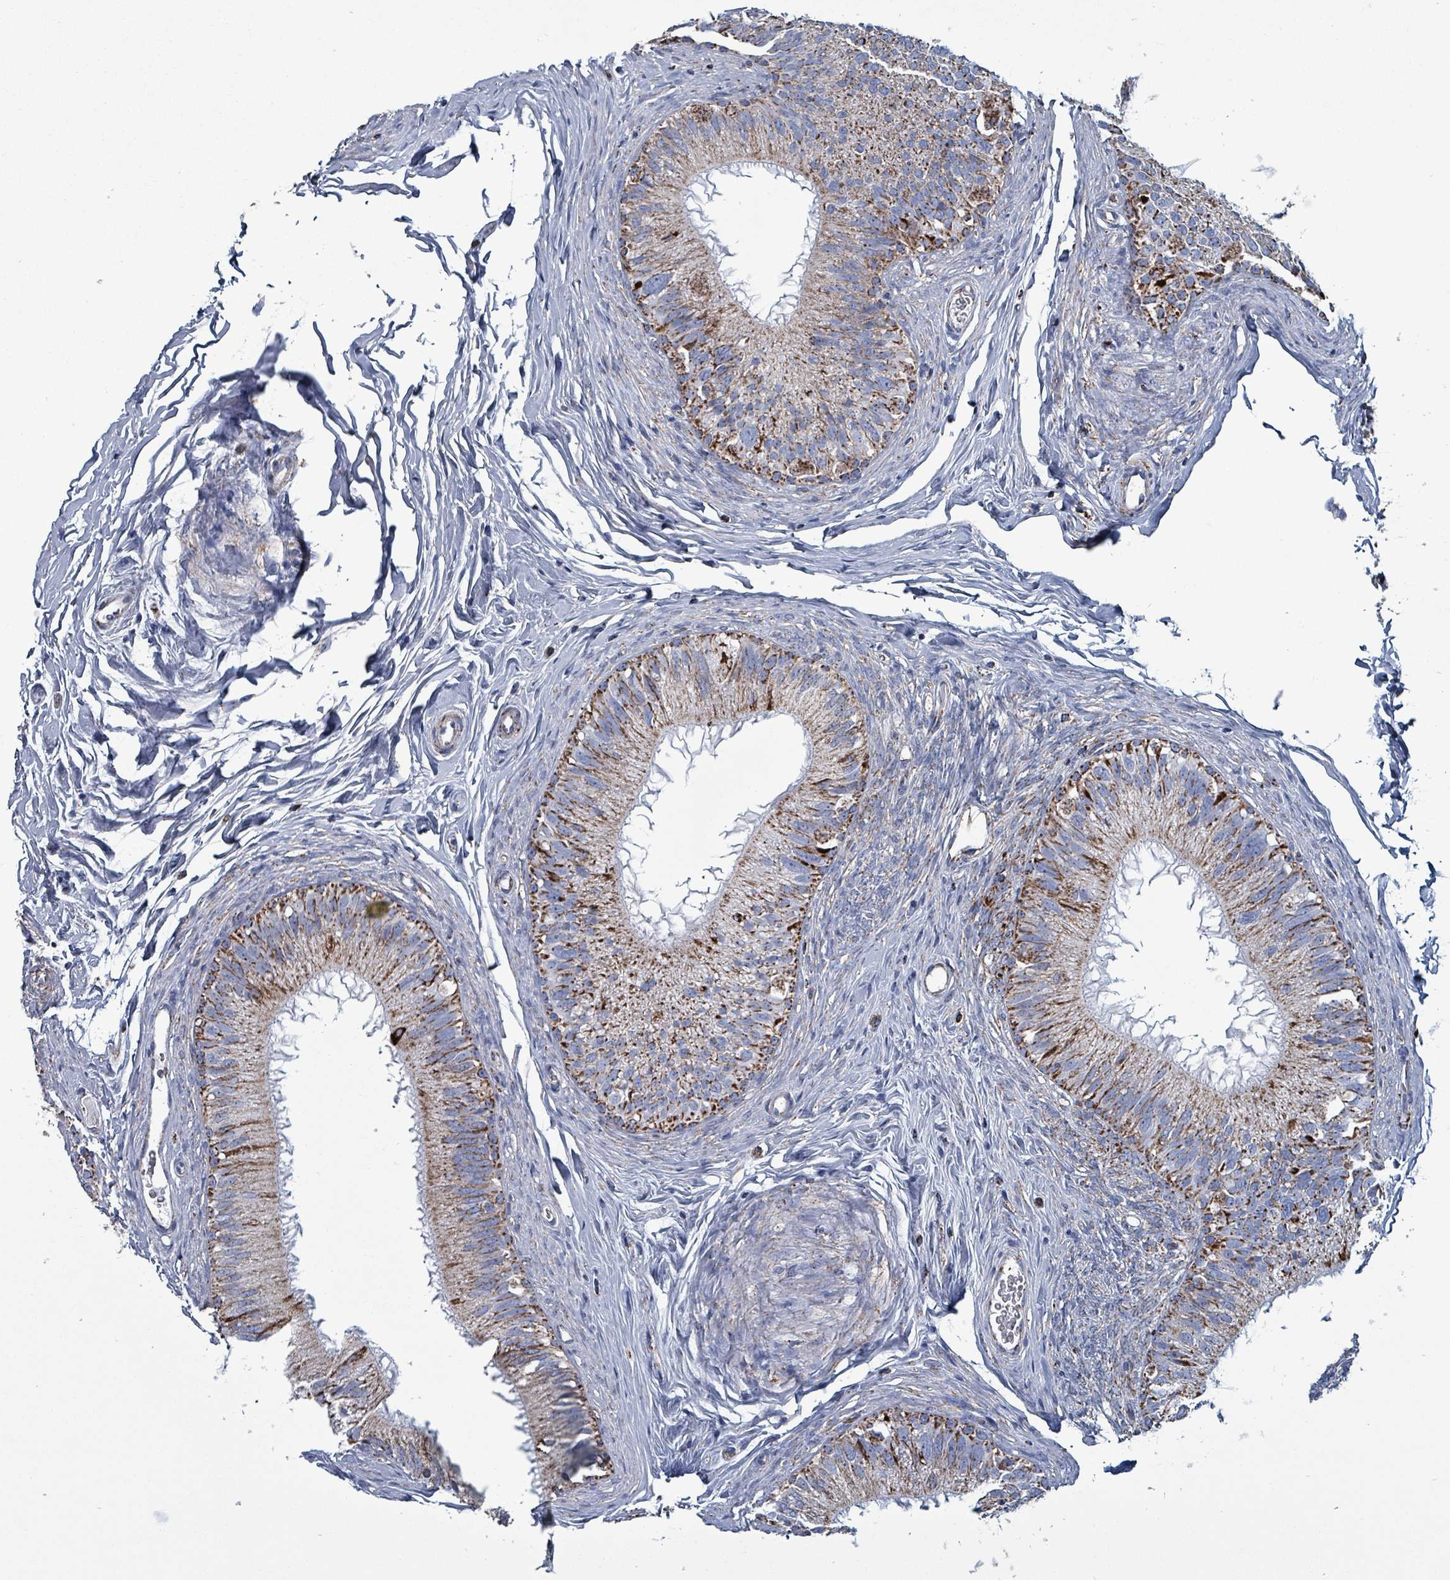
{"staining": {"intensity": "strong", "quantity": "25%-75%", "location": "cytoplasmic/membranous"}, "tissue": "epididymis", "cell_type": "Glandular cells", "image_type": "normal", "snomed": [{"axis": "morphology", "description": "Normal tissue, NOS"}, {"axis": "topography", "description": "Epididymis"}], "caption": "An immunohistochemistry (IHC) photomicrograph of normal tissue is shown. Protein staining in brown highlights strong cytoplasmic/membranous positivity in epididymis within glandular cells.", "gene": "IDH3B", "patient": {"sex": "male", "age": 38}}